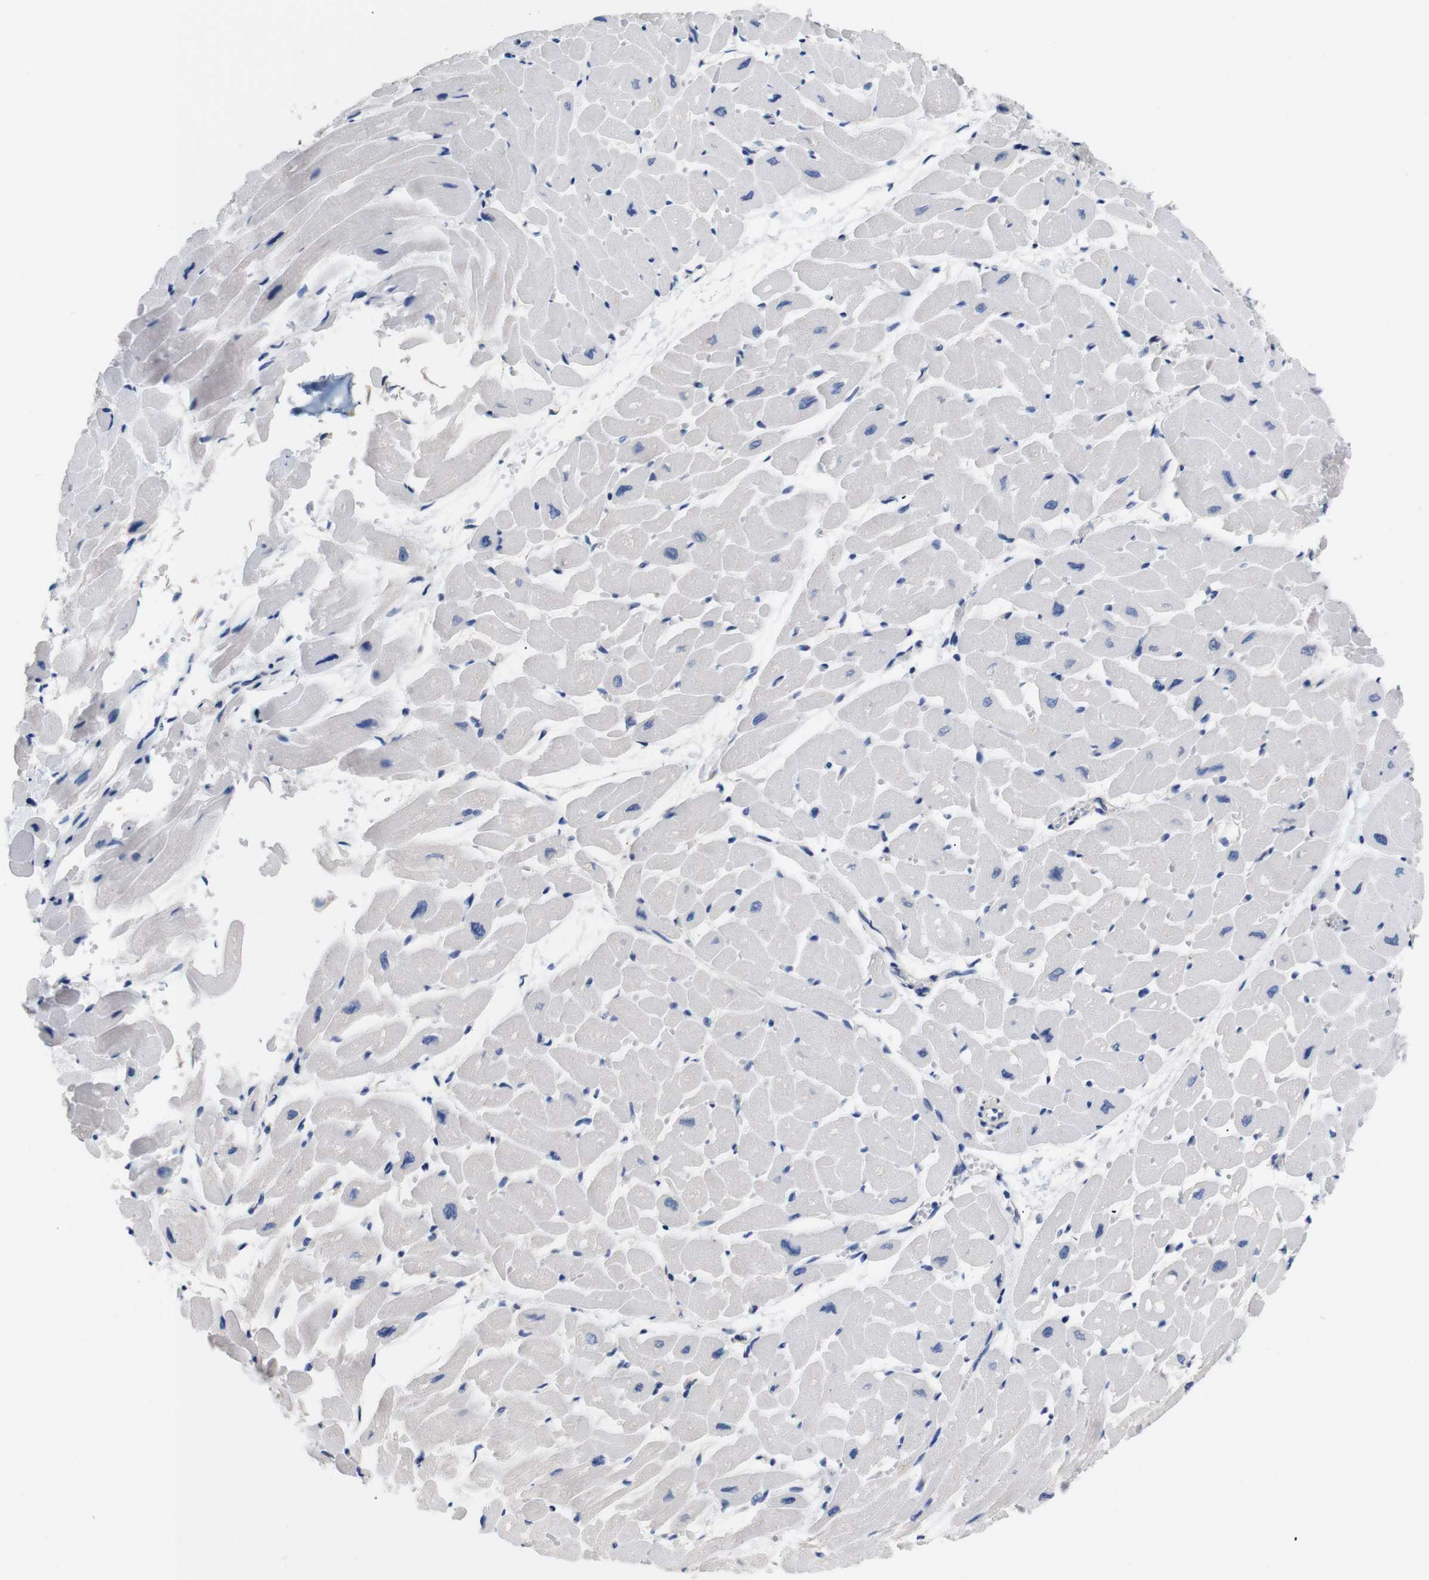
{"staining": {"intensity": "negative", "quantity": "none", "location": "none"}, "tissue": "heart muscle", "cell_type": "Cardiomyocytes", "image_type": "normal", "snomed": [{"axis": "morphology", "description": "Normal tissue, NOS"}, {"axis": "topography", "description": "Heart"}], "caption": "An immunohistochemistry (IHC) micrograph of unremarkable heart muscle is shown. There is no staining in cardiomyocytes of heart muscle.", "gene": "UBE2G2", "patient": {"sex": "male", "age": 45}}